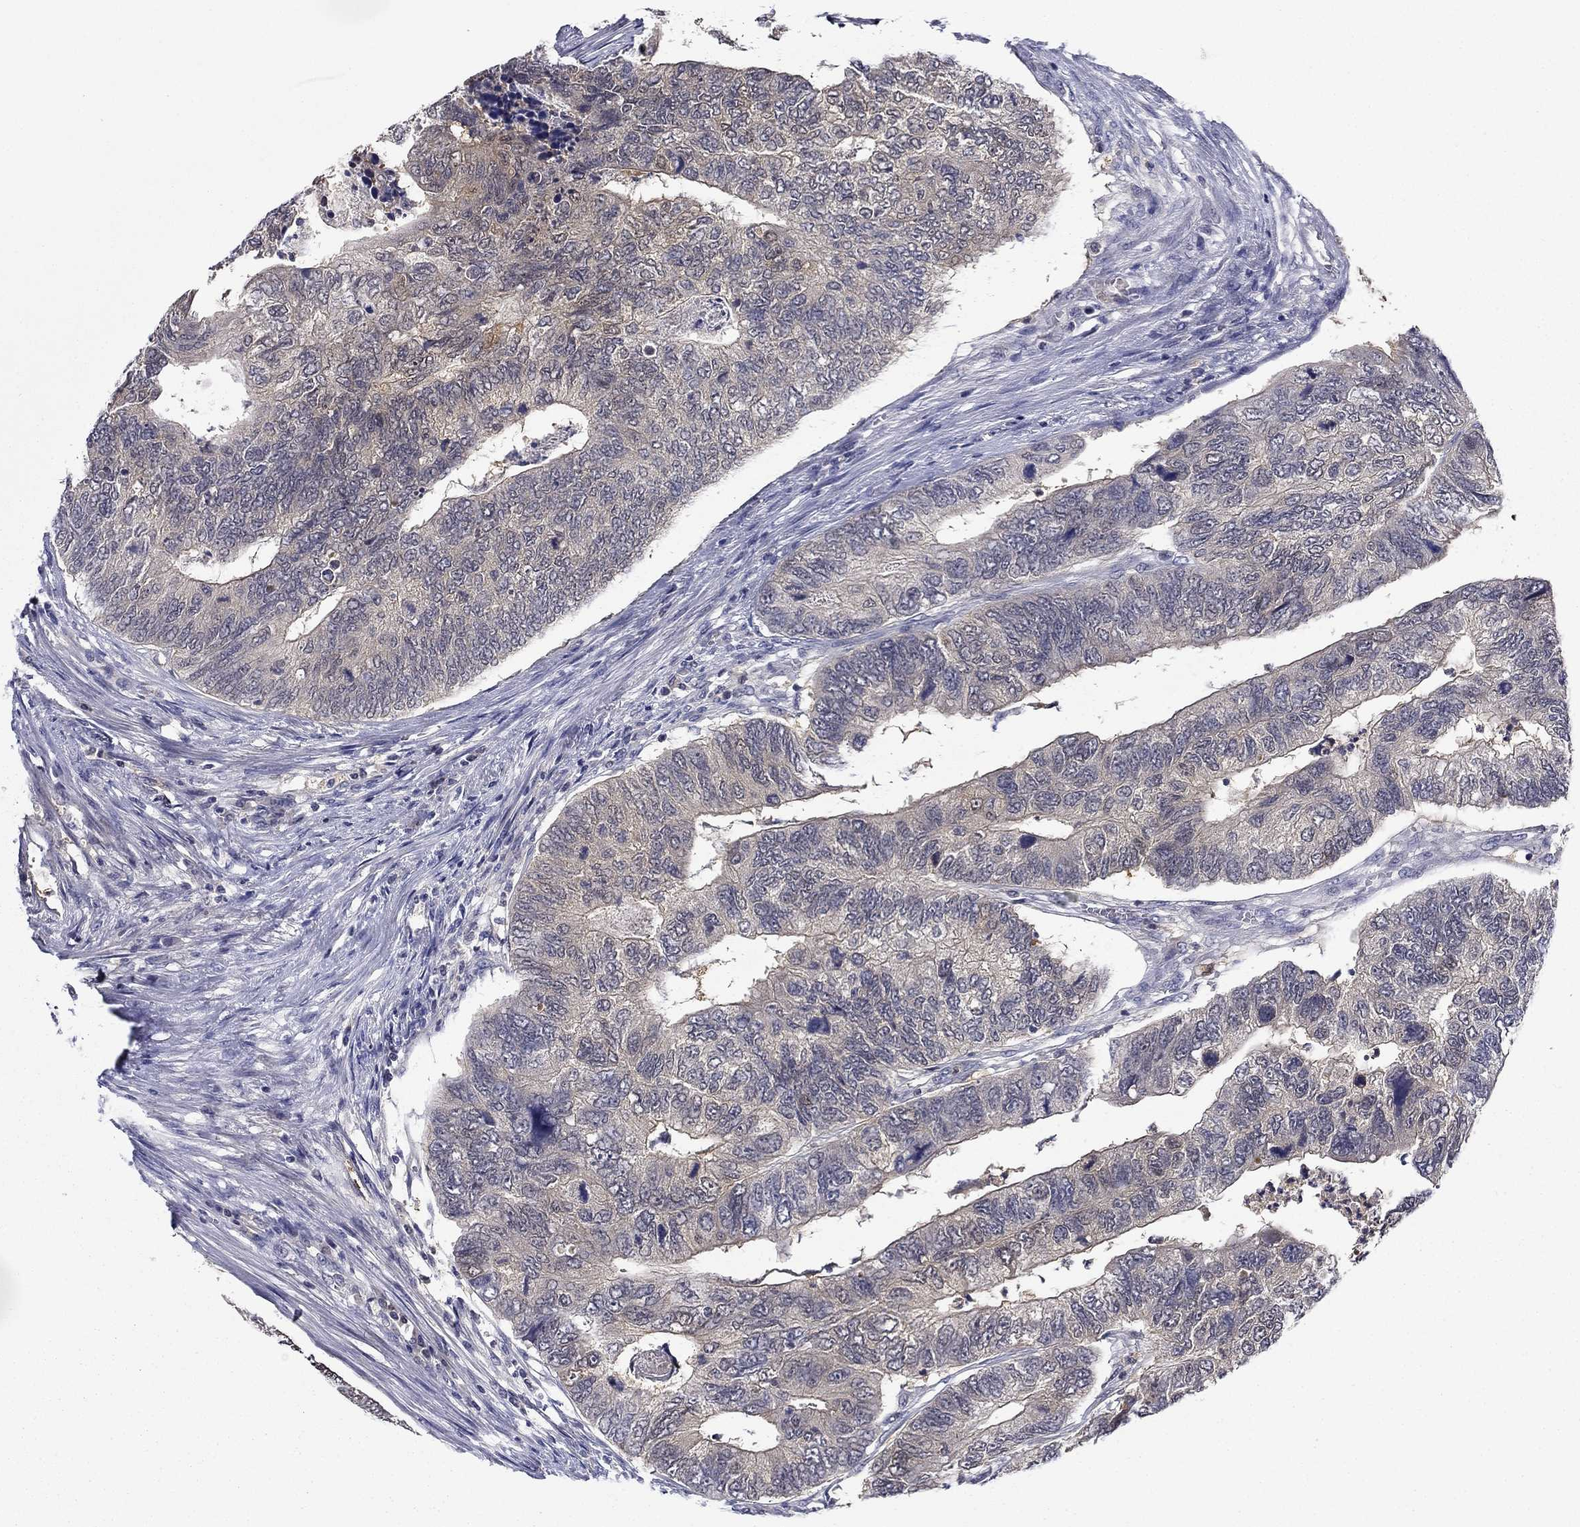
{"staining": {"intensity": "negative", "quantity": "none", "location": "none"}, "tissue": "colorectal cancer", "cell_type": "Tumor cells", "image_type": "cancer", "snomed": [{"axis": "morphology", "description": "Adenocarcinoma, NOS"}, {"axis": "topography", "description": "Colon"}], "caption": "A high-resolution photomicrograph shows IHC staining of adenocarcinoma (colorectal), which demonstrates no significant staining in tumor cells. (Stains: DAB IHC with hematoxylin counter stain, Microscopy: brightfield microscopy at high magnification).", "gene": "DDTL", "patient": {"sex": "female", "age": 67}}